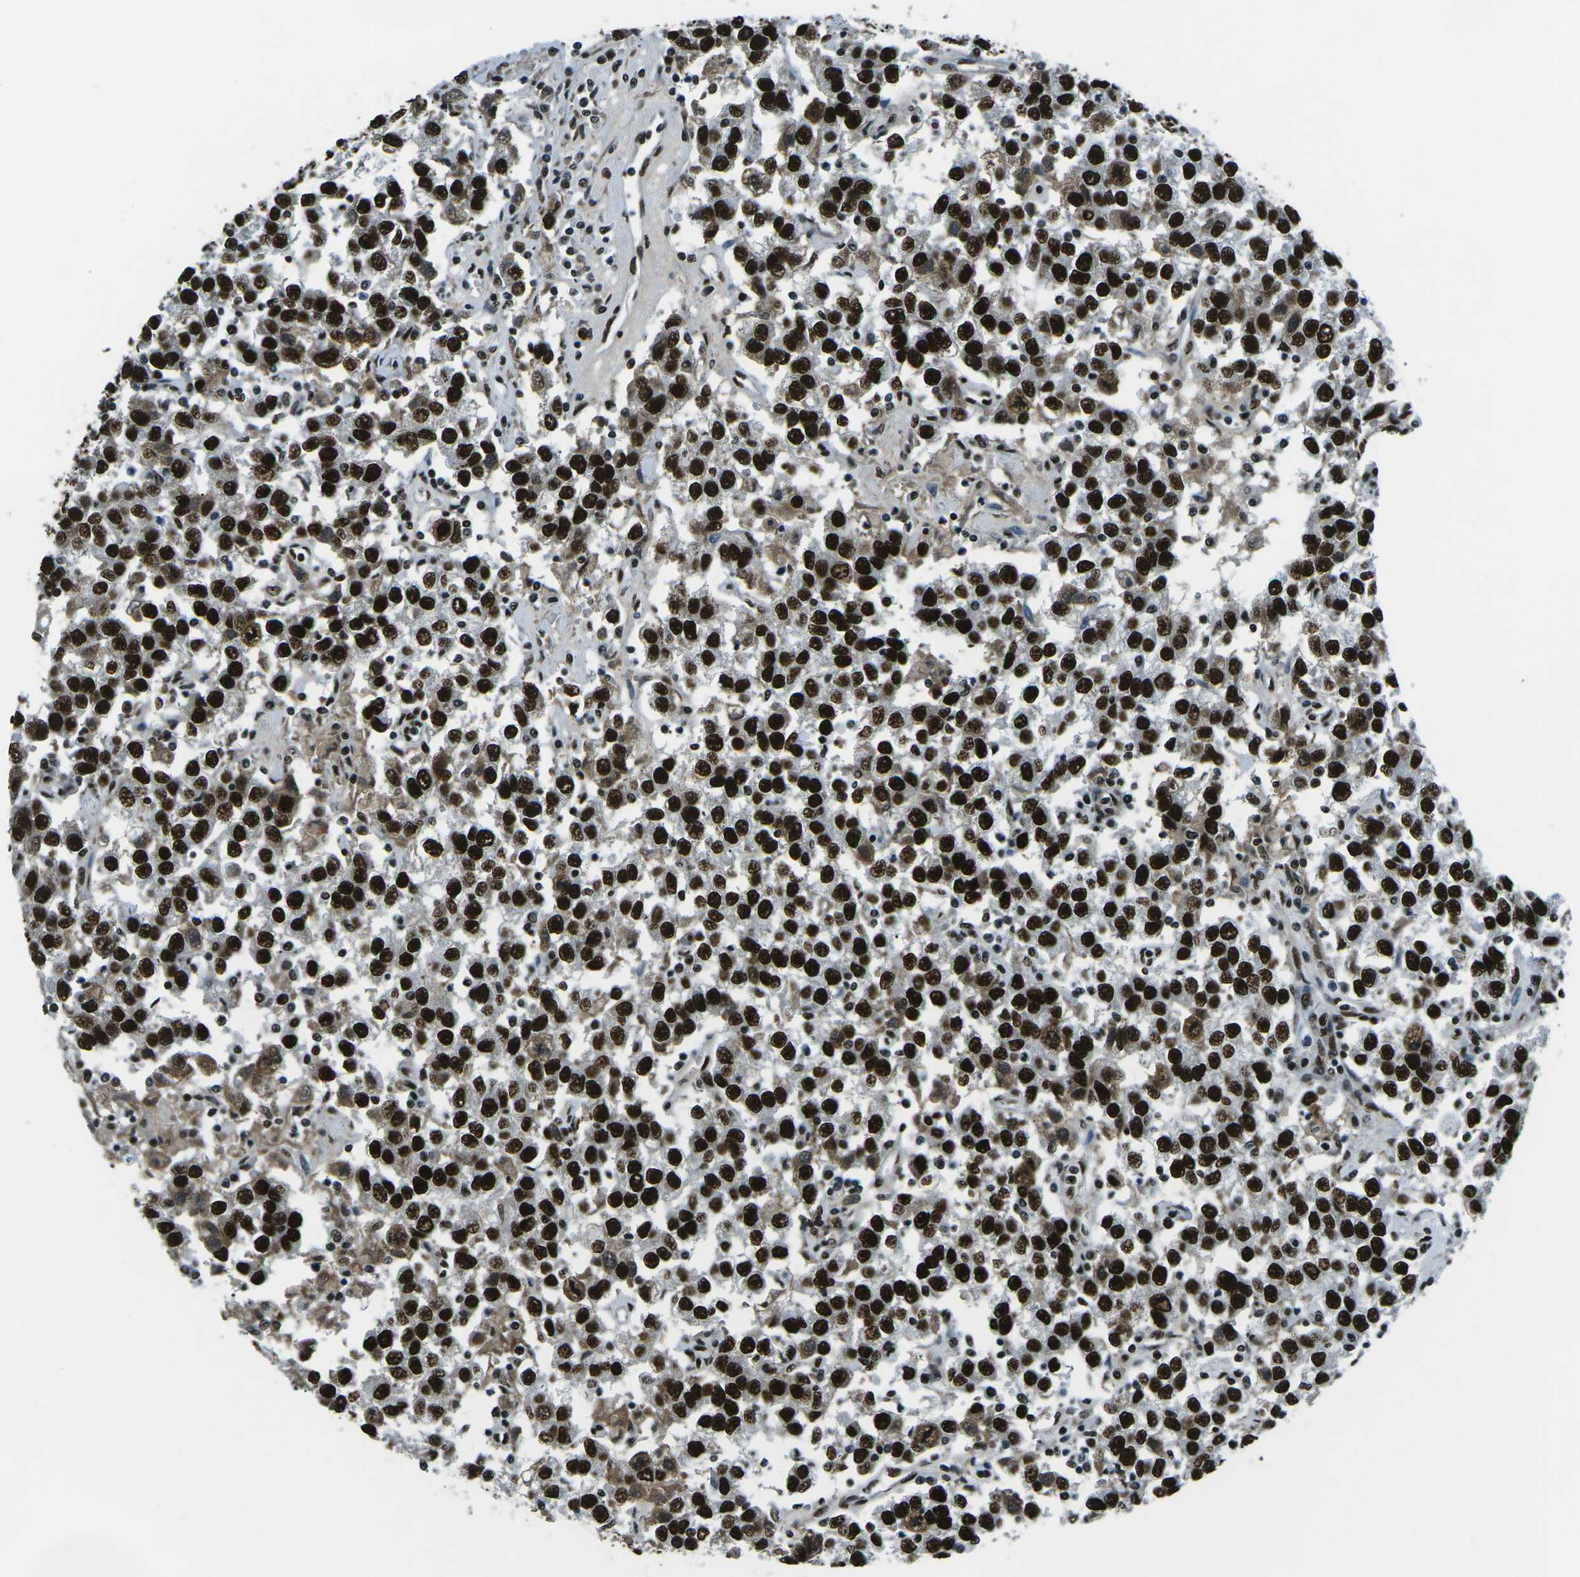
{"staining": {"intensity": "strong", "quantity": ">75%", "location": "nuclear"}, "tissue": "testis cancer", "cell_type": "Tumor cells", "image_type": "cancer", "snomed": [{"axis": "morphology", "description": "Seminoma, NOS"}, {"axis": "topography", "description": "Testis"}], "caption": "Protein staining by immunohistochemistry (IHC) reveals strong nuclear staining in approximately >75% of tumor cells in testis seminoma.", "gene": "HNRNPL", "patient": {"sex": "male", "age": 41}}